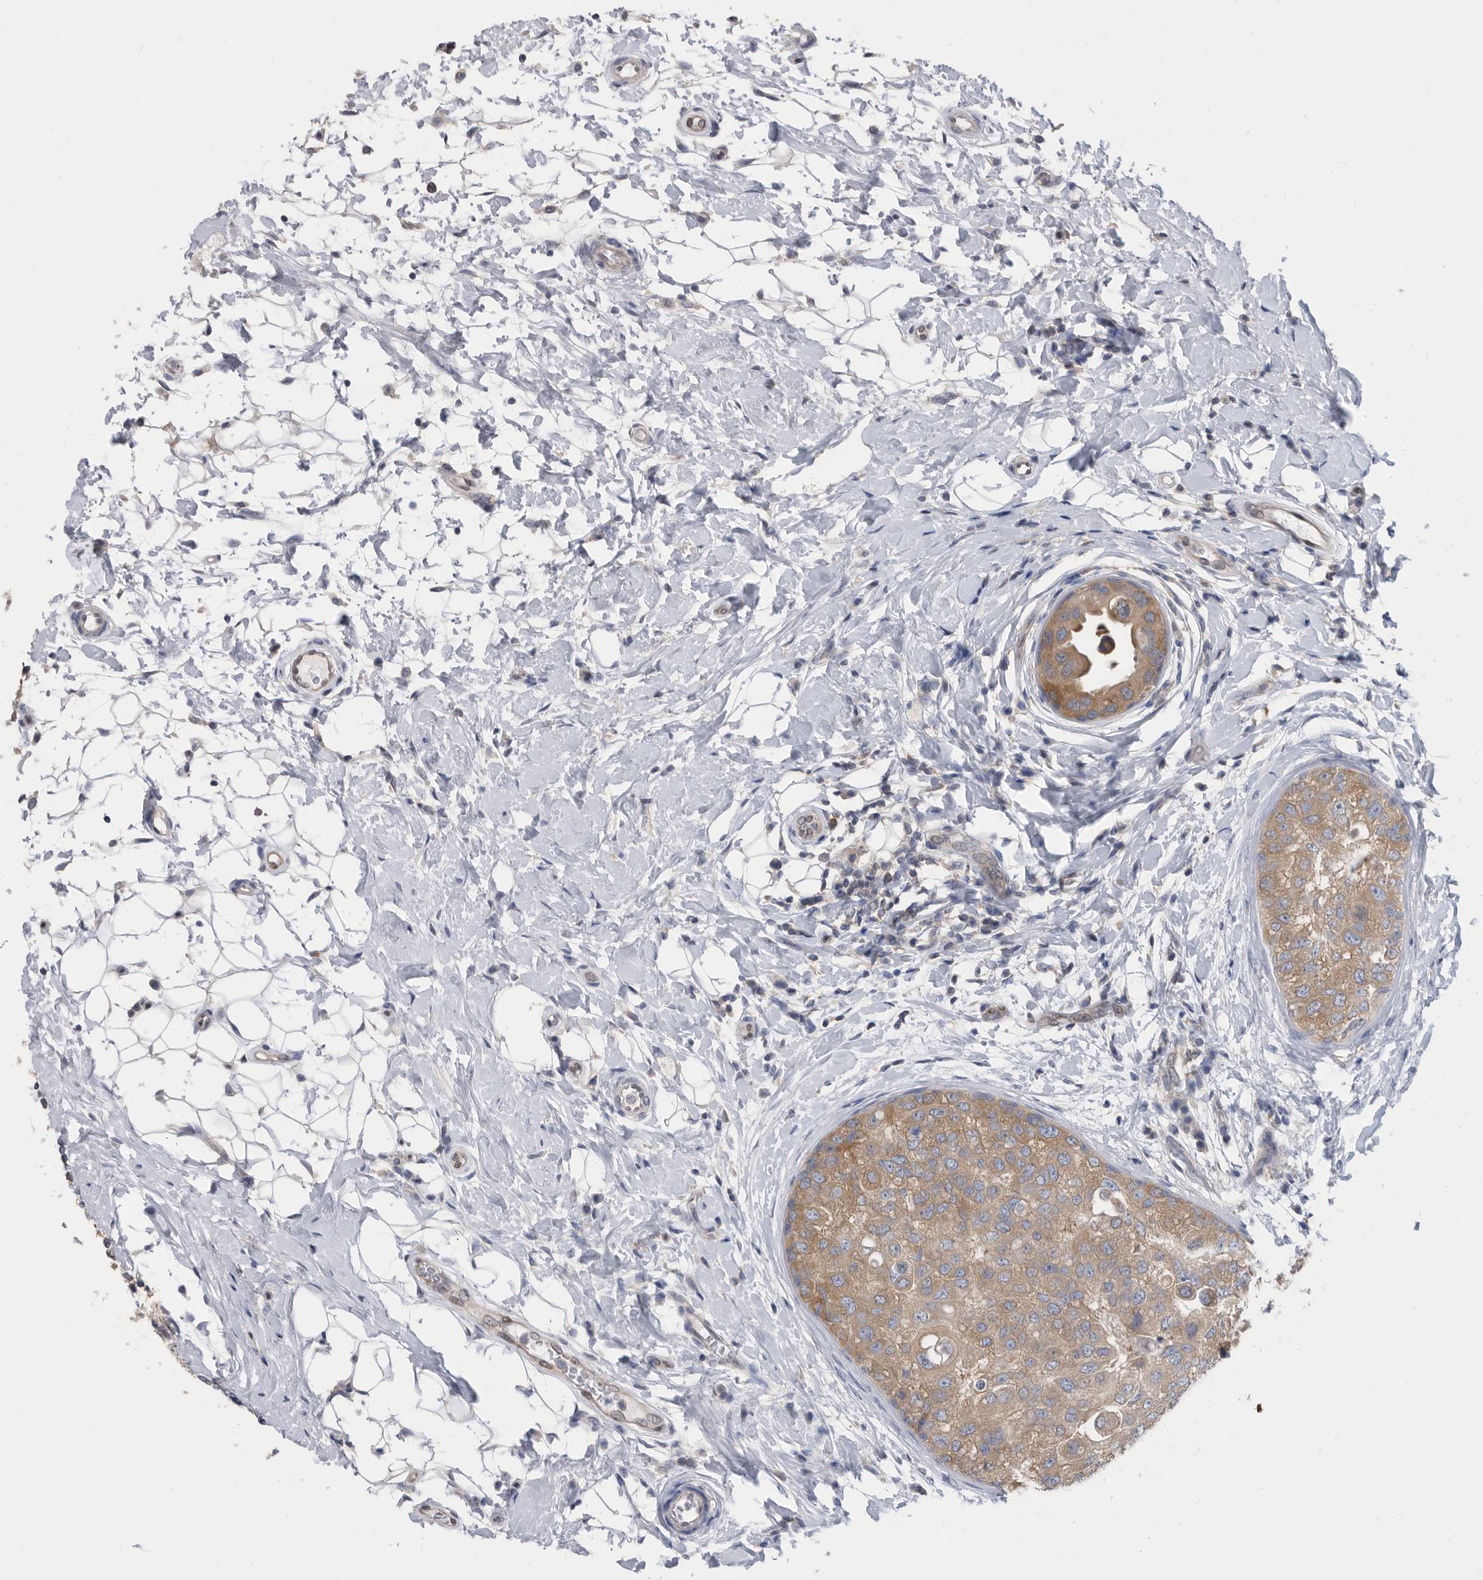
{"staining": {"intensity": "moderate", "quantity": ">75%", "location": "cytoplasmic/membranous"}, "tissue": "breast cancer", "cell_type": "Tumor cells", "image_type": "cancer", "snomed": [{"axis": "morphology", "description": "Duct carcinoma"}, {"axis": "topography", "description": "Breast"}], "caption": "Human breast cancer (invasive ductal carcinoma) stained with a protein marker demonstrates moderate staining in tumor cells.", "gene": "CCT4", "patient": {"sex": "female", "age": 27}}